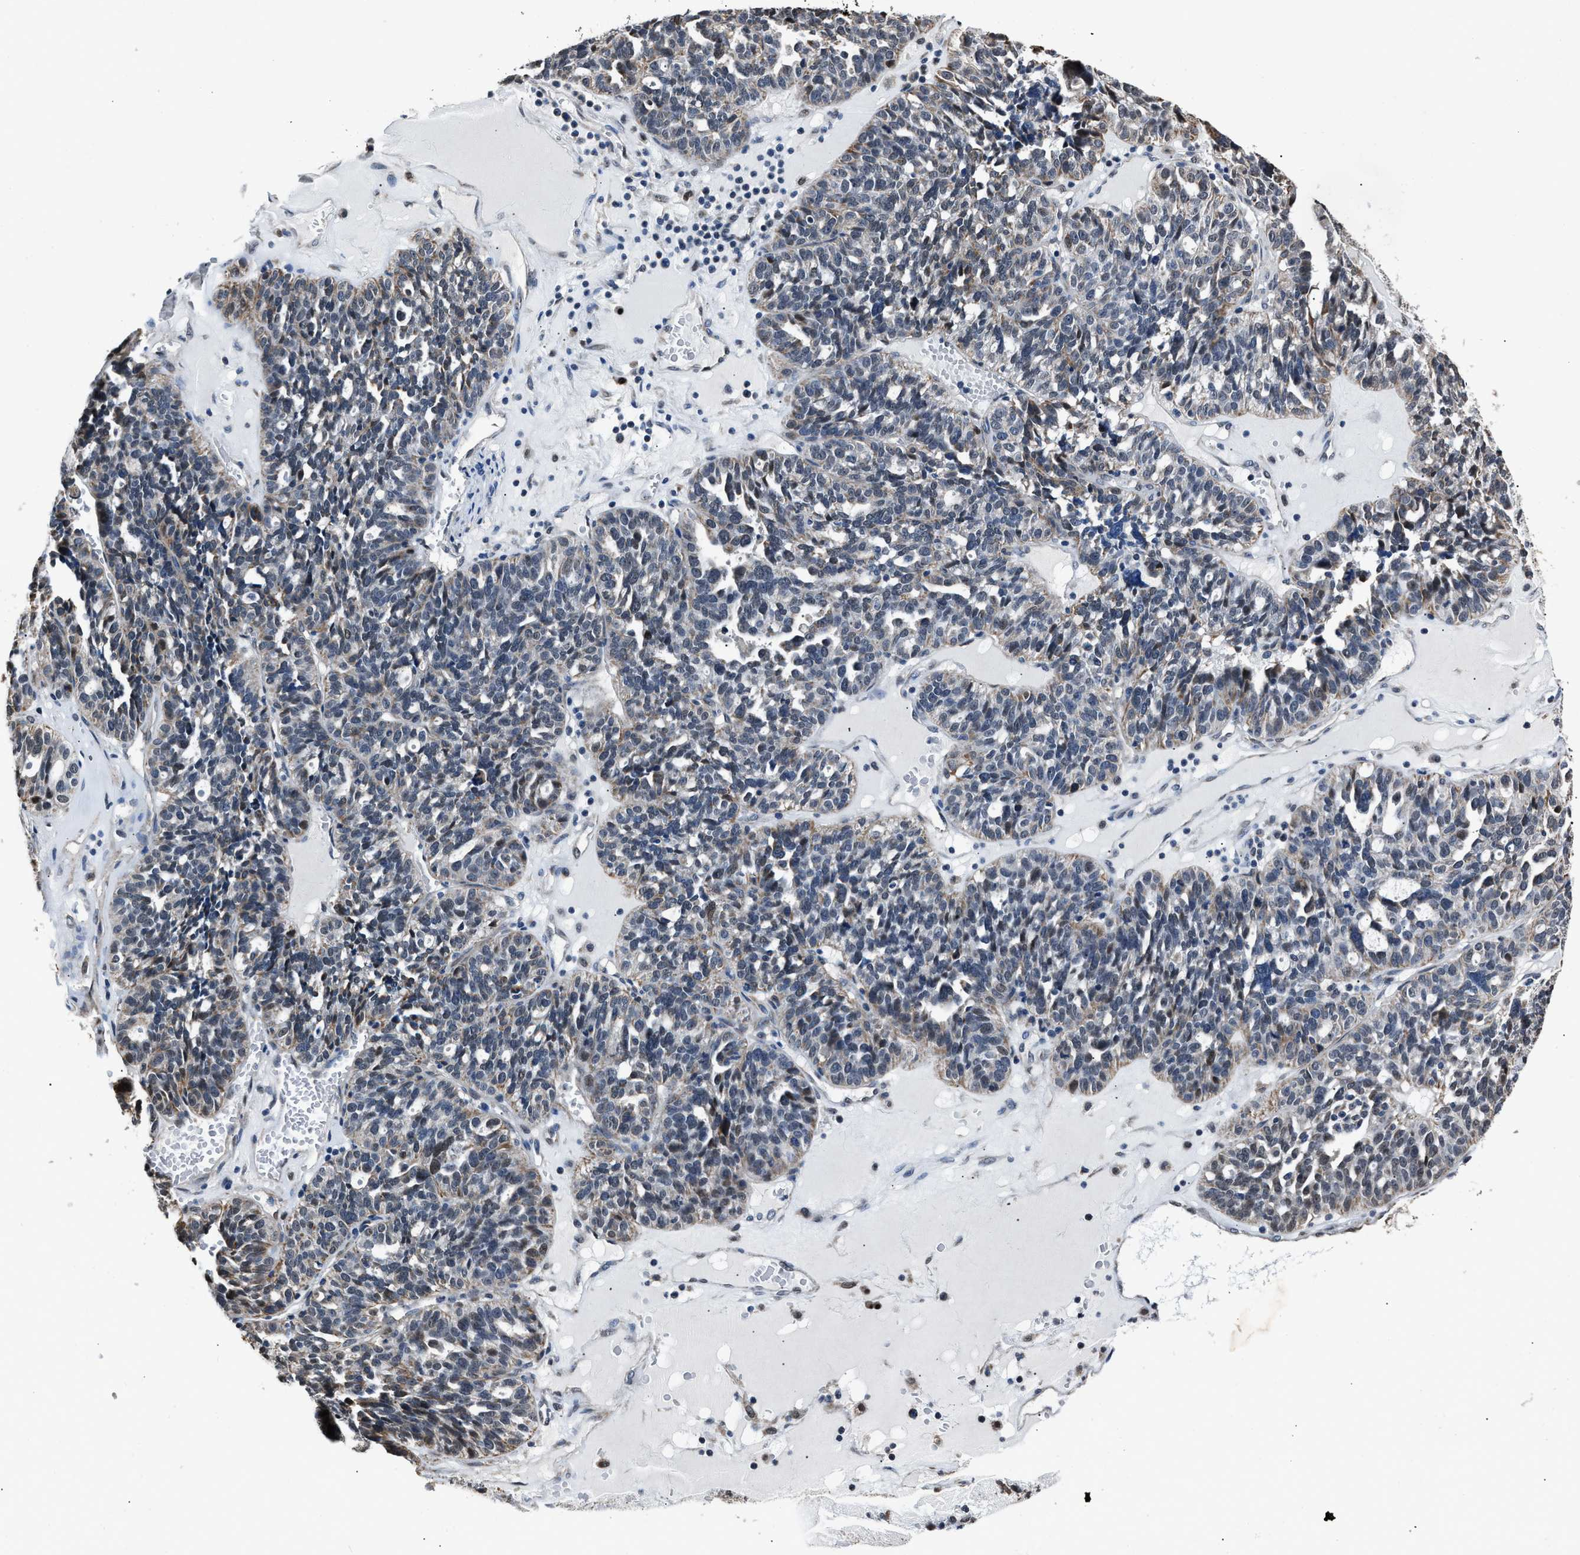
{"staining": {"intensity": "weak", "quantity": "25%-75%", "location": "cytoplasmic/membranous"}, "tissue": "ovarian cancer", "cell_type": "Tumor cells", "image_type": "cancer", "snomed": [{"axis": "morphology", "description": "Cystadenocarcinoma, serous, NOS"}, {"axis": "topography", "description": "Ovary"}], "caption": "Immunohistochemistry (IHC) image of ovarian serous cystadenocarcinoma stained for a protein (brown), which demonstrates low levels of weak cytoplasmic/membranous positivity in approximately 25%-75% of tumor cells.", "gene": "NSUN5", "patient": {"sex": "female", "age": 59}}